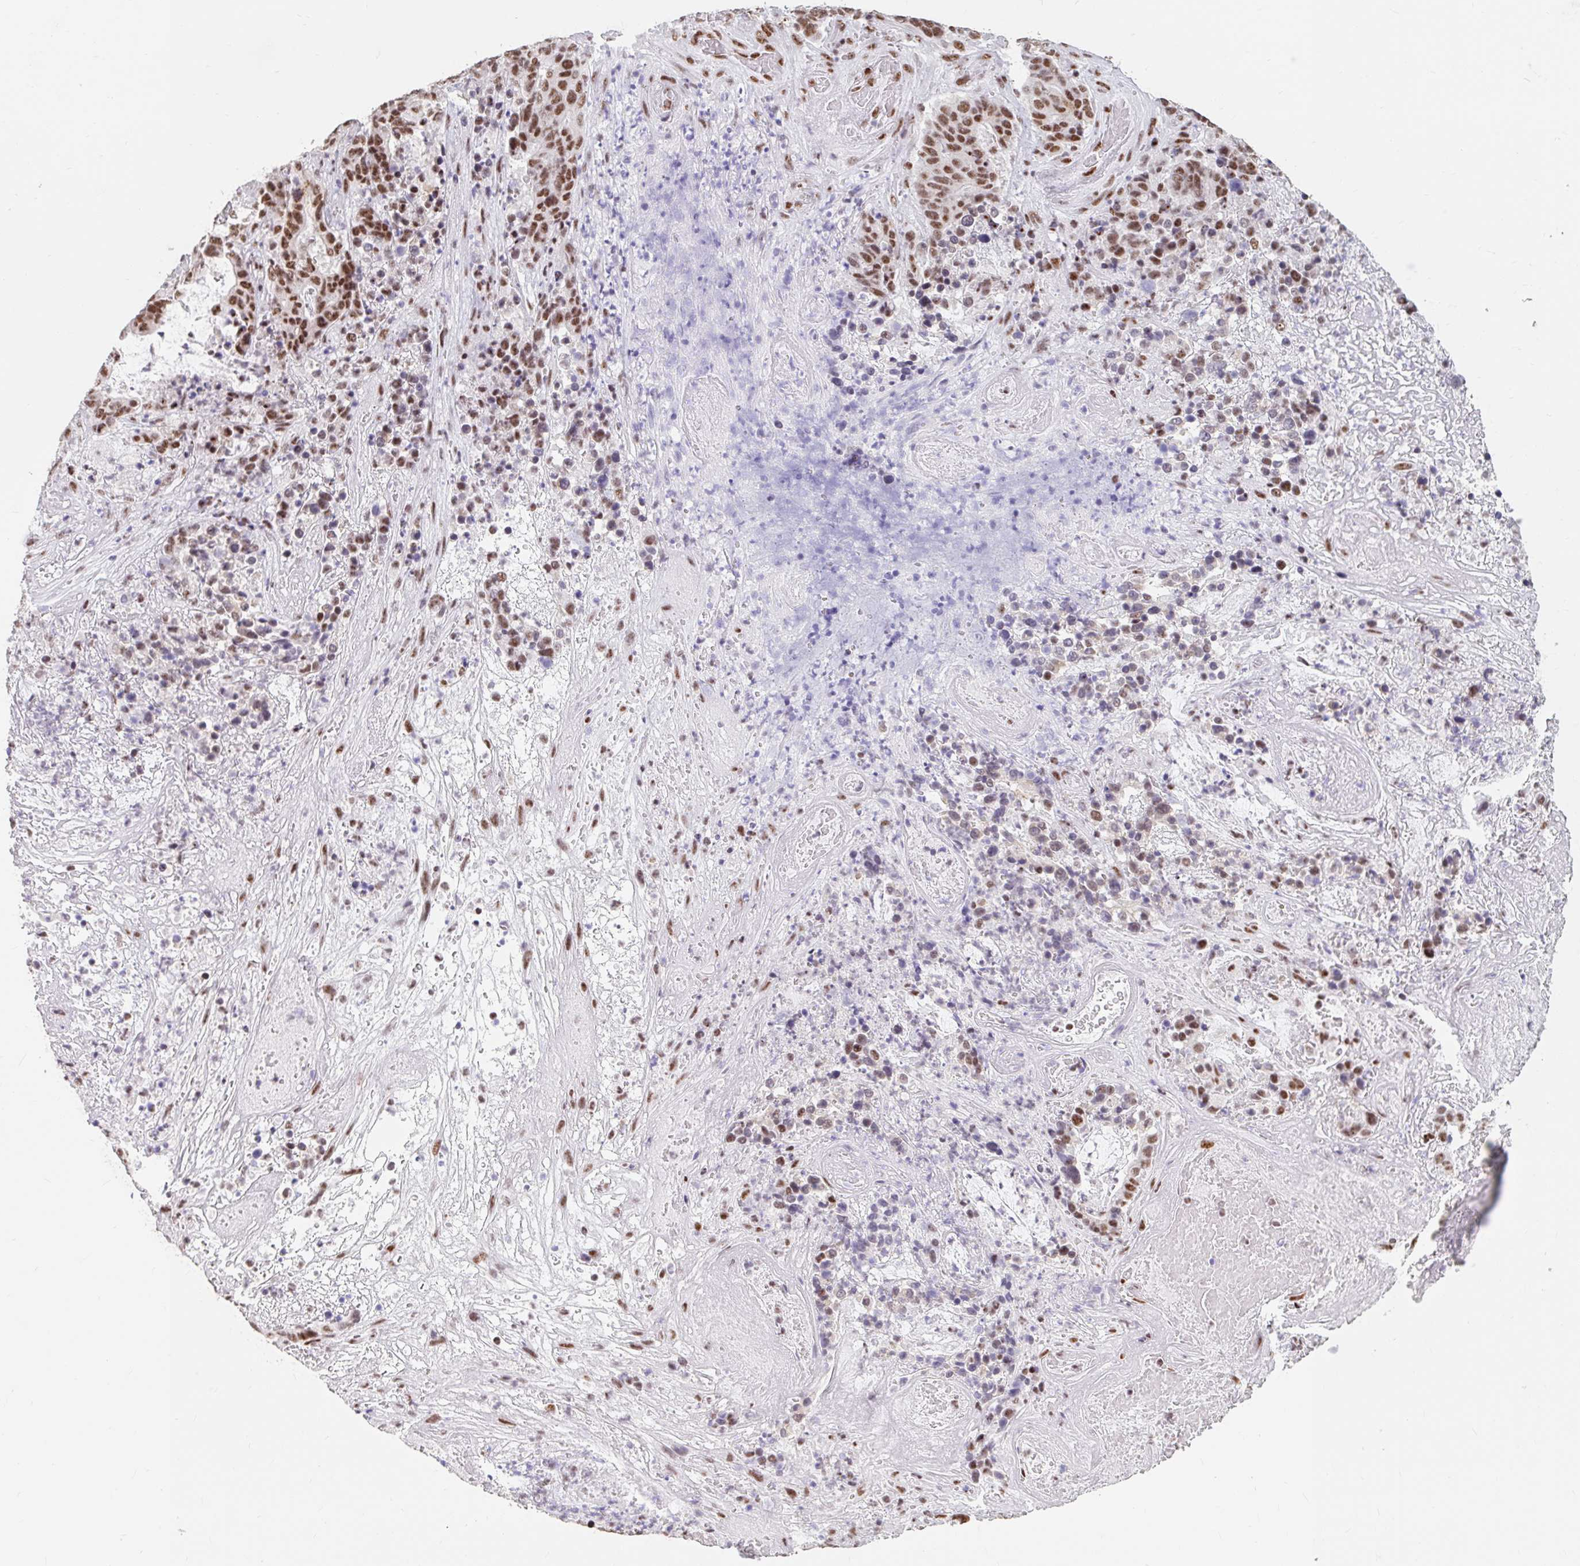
{"staining": {"intensity": "moderate", "quantity": ">75%", "location": "nuclear"}, "tissue": "stomach cancer", "cell_type": "Tumor cells", "image_type": "cancer", "snomed": [{"axis": "morphology", "description": "Normal tissue, NOS"}, {"axis": "morphology", "description": "Adenocarcinoma, NOS"}, {"axis": "topography", "description": "Stomach"}], "caption": "IHC image of neoplastic tissue: adenocarcinoma (stomach) stained using immunohistochemistry (IHC) displays medium levels of moderate protein expression localized specifically in the nuclear of tumor cells, appearing as a nuclear brown color.", "gene": "SRSF10", "patient": {"sex": "female", "age": 64}}